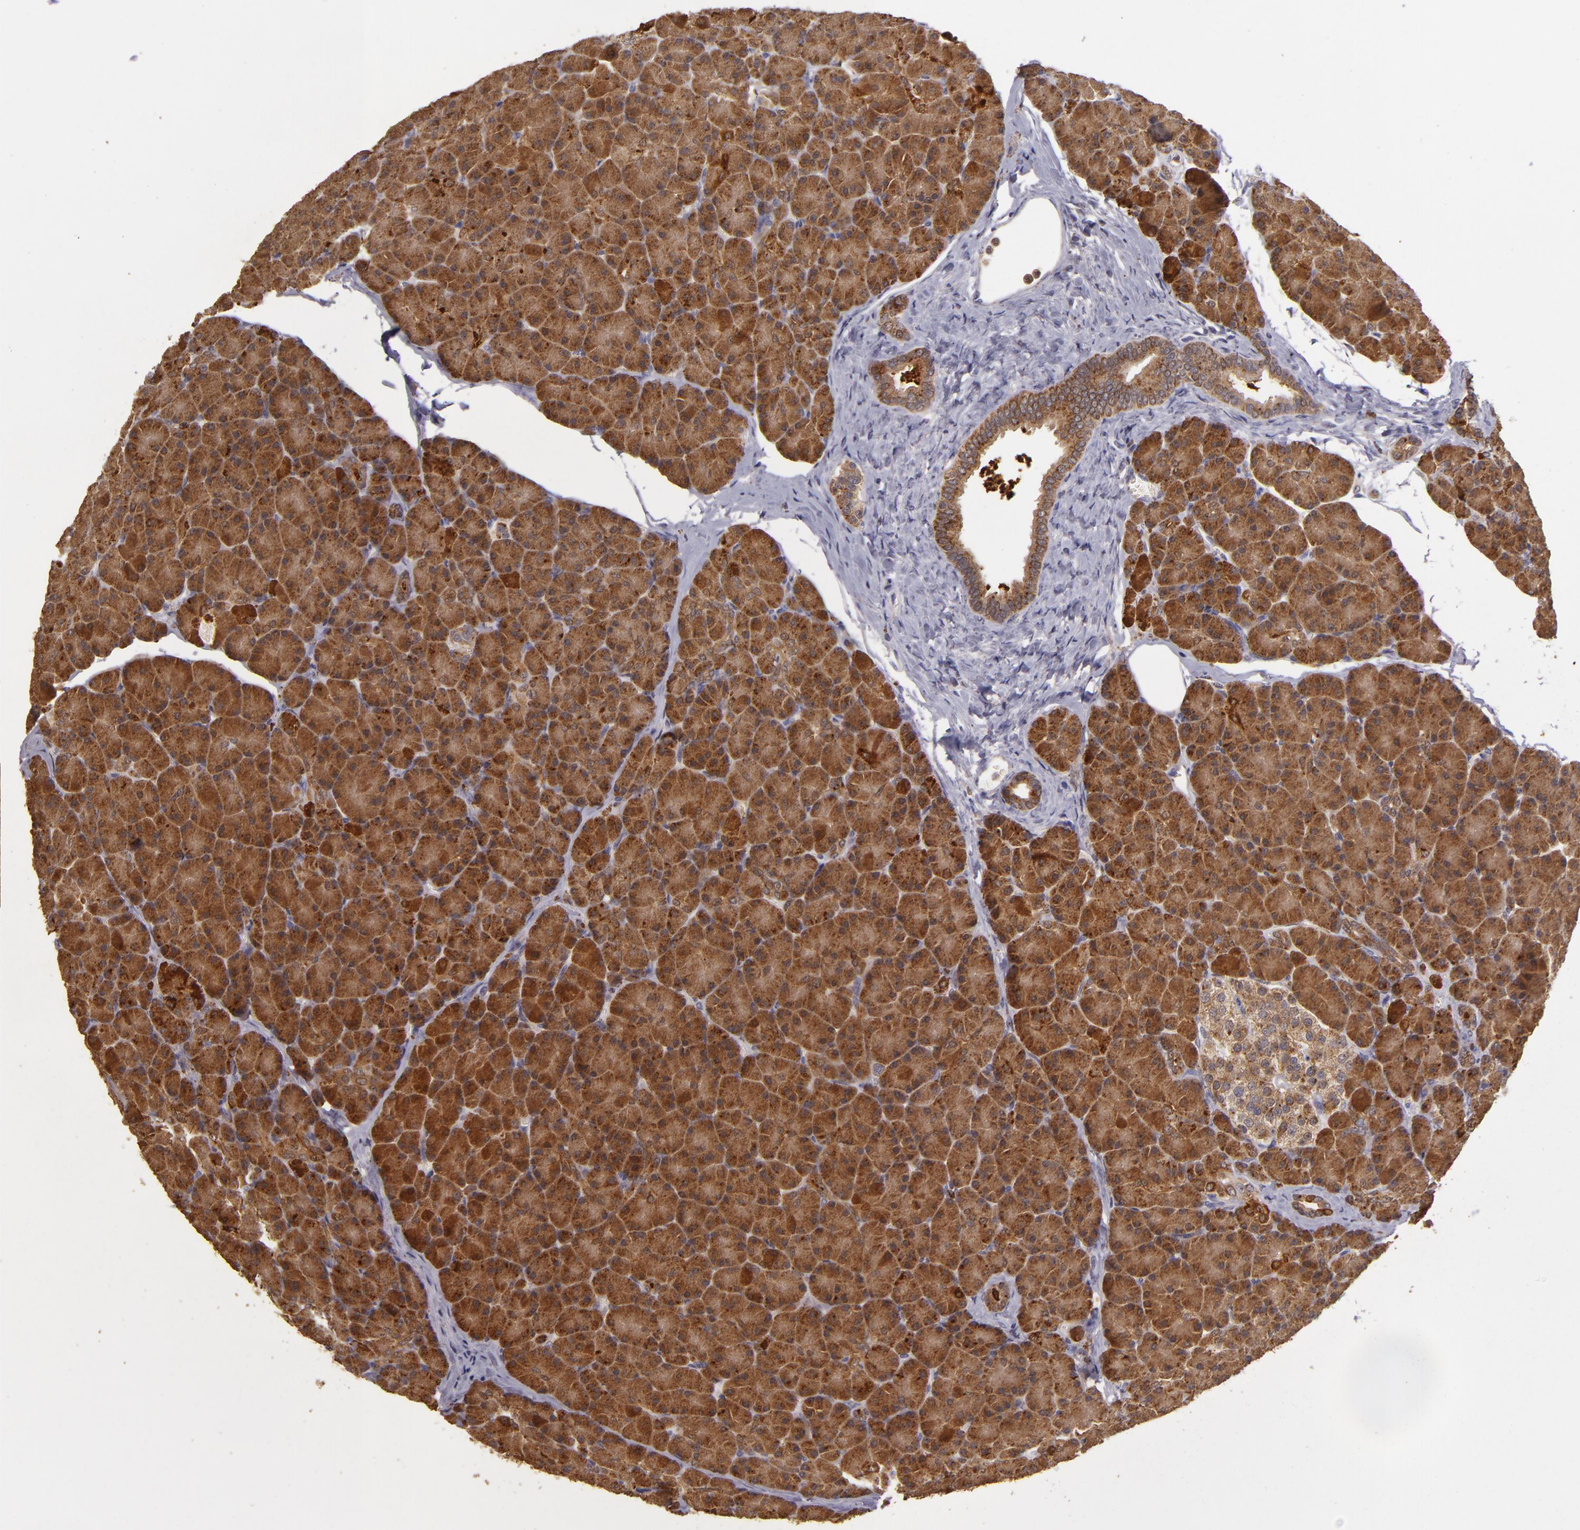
{"staining": {"intensity": "strong", "quantity": ">75%", "location": "cytoplasmic/membranous"}, "tissue": "pancreas", "cell_type": "Exocrine glandular cells", "image_type": "normal", "snomed": [{"axis": "morphology", "description": "Normal tissue, NOS"}, {"axis": "topography", "description": "Pancreas"}], "caption": "About >75% of exocrine glandular cells in benign pancreas reveal strong cytoplasmic/membranous protein expression as visualized by brown immunohistochemical staining.", "gene": "FHIT", "patient": {"sex": "female", "age": 43}}